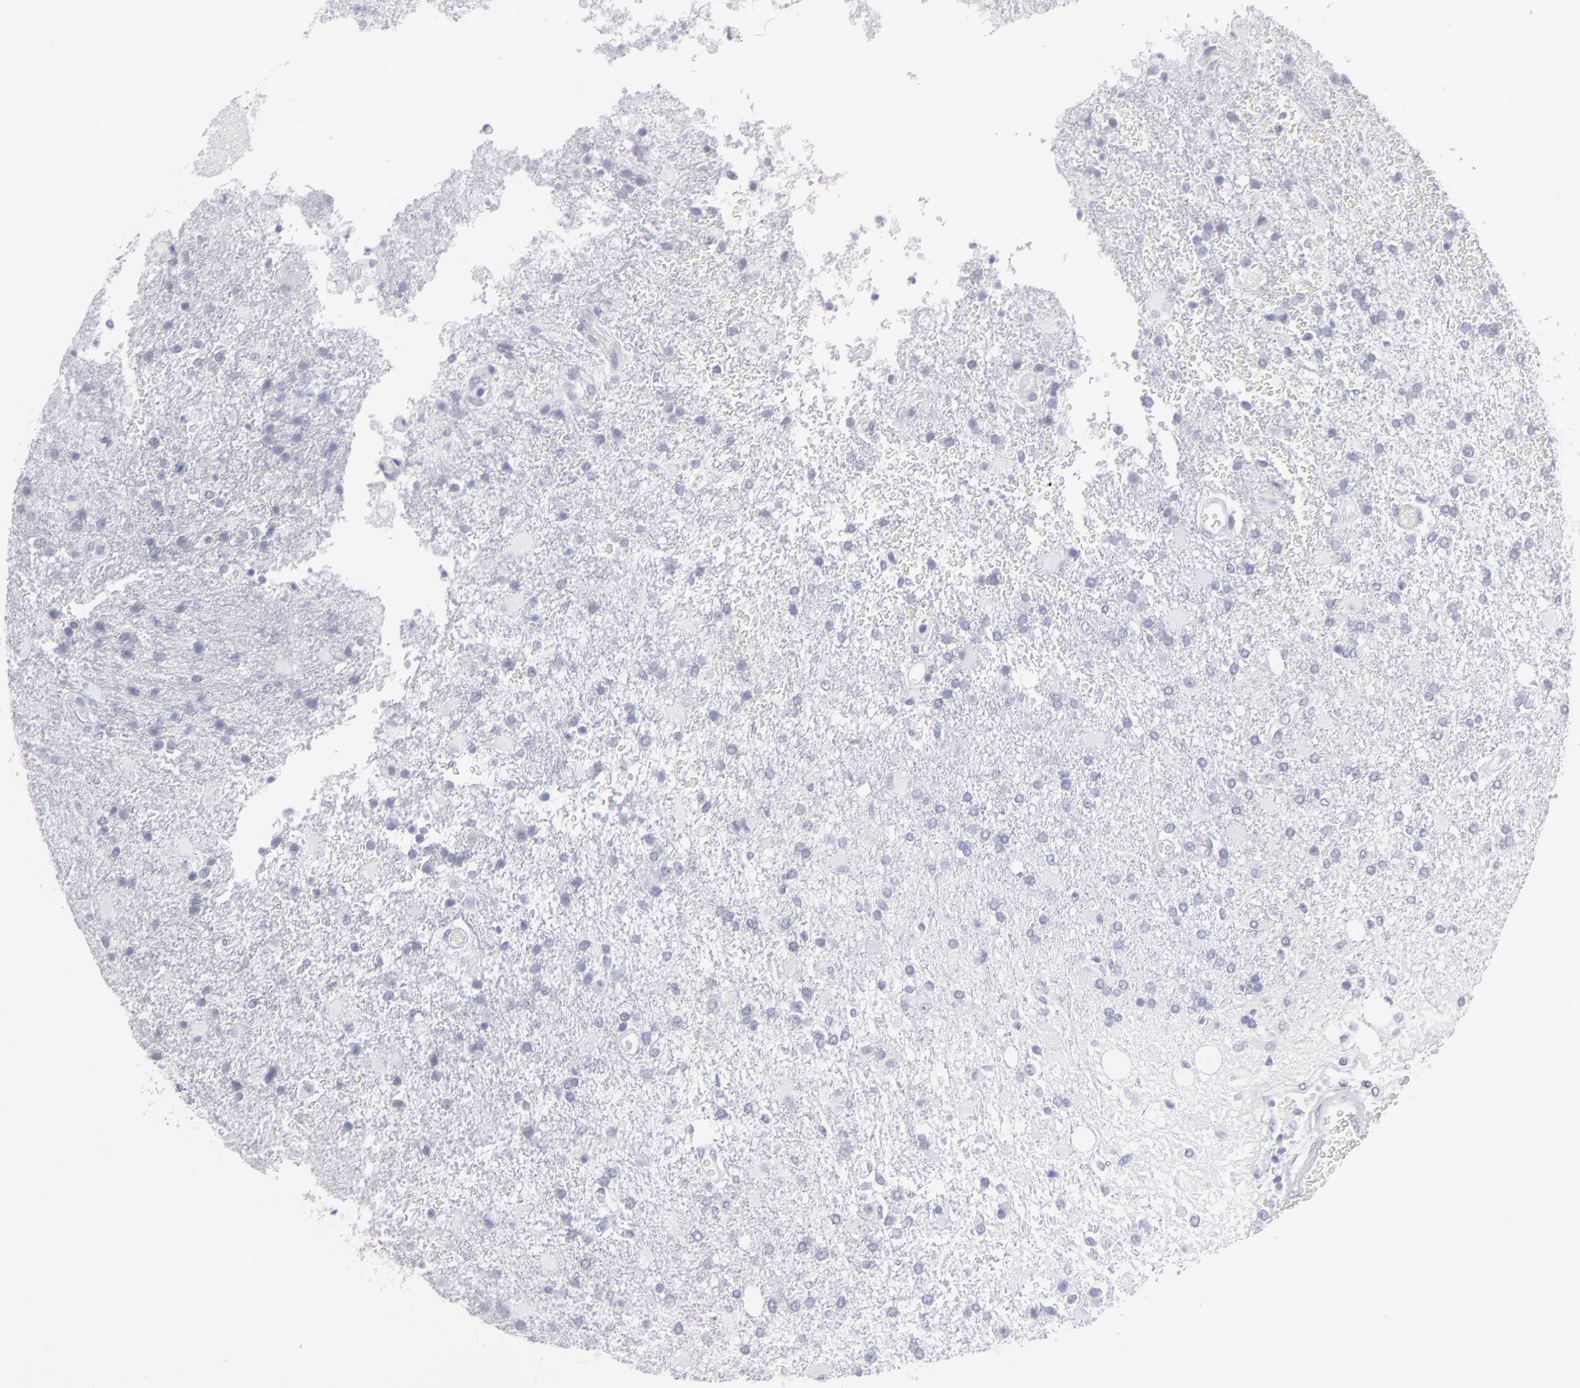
{"staining": {"intensity": "negative", "quantity": "none", "location": "none"}, "tissue": "glioma", "cell_type": "Tumor cells", "image_type": "cancer", "snomed": [{"axis": "morphology", "description": "Glioma, malignant, High grade"}, {"axis": "topography", "description": "Cerebral cortex"}], "caption": "A histopathology image of human glioma is negative for staining in tumor cells. (DAB (3,3'-diaminobenzidine) immunohistochemistry (IHC), high magnification).", "gene": "ALDOB", "patient": {"sex": "male", "age": 79}}